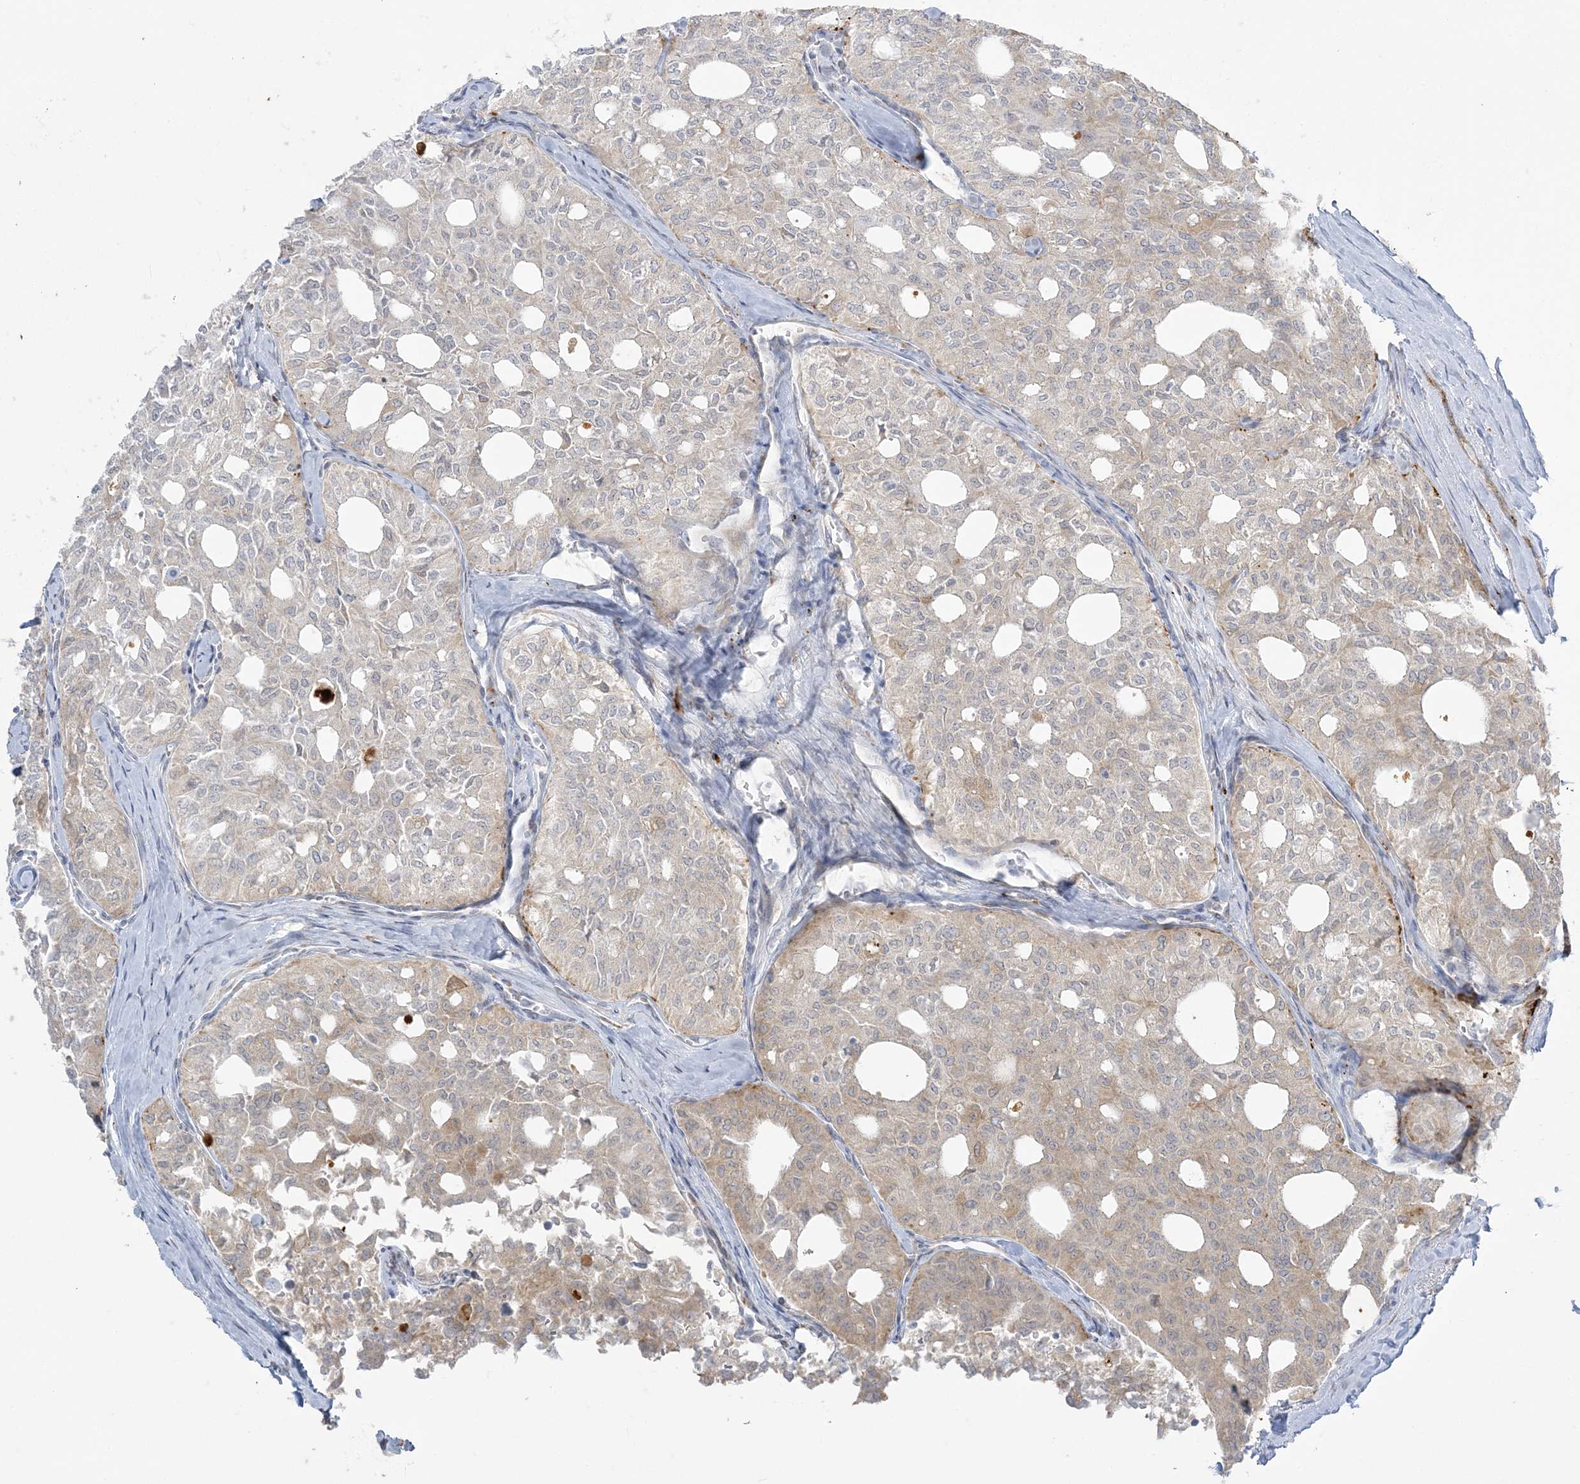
{"staining": {"intensity": "negative", "quantity": "none", "location": "none"}, "tissue": "thyroid cancer", "cell_type": "Tumor cells", "image_type": "cancer", "snomed": [{"axis": "morphology", "description": "Follicular adenoma carcinoma, NOS"}, {"axis": "topography", "description": "Thyroid gland"}], "caption": "Tumor cells show no significant expression in thyroid follicular adenoma carcinoma. The staining was performed using DAB (3,3'-diaminobenzidine) to visualize the protein expression in brown, while the nuclei were stained in blue with hematoxylin (Magnification: 20x).", "gene": "ZC3H6", "patient": {"sex": "male", "age": 75}}